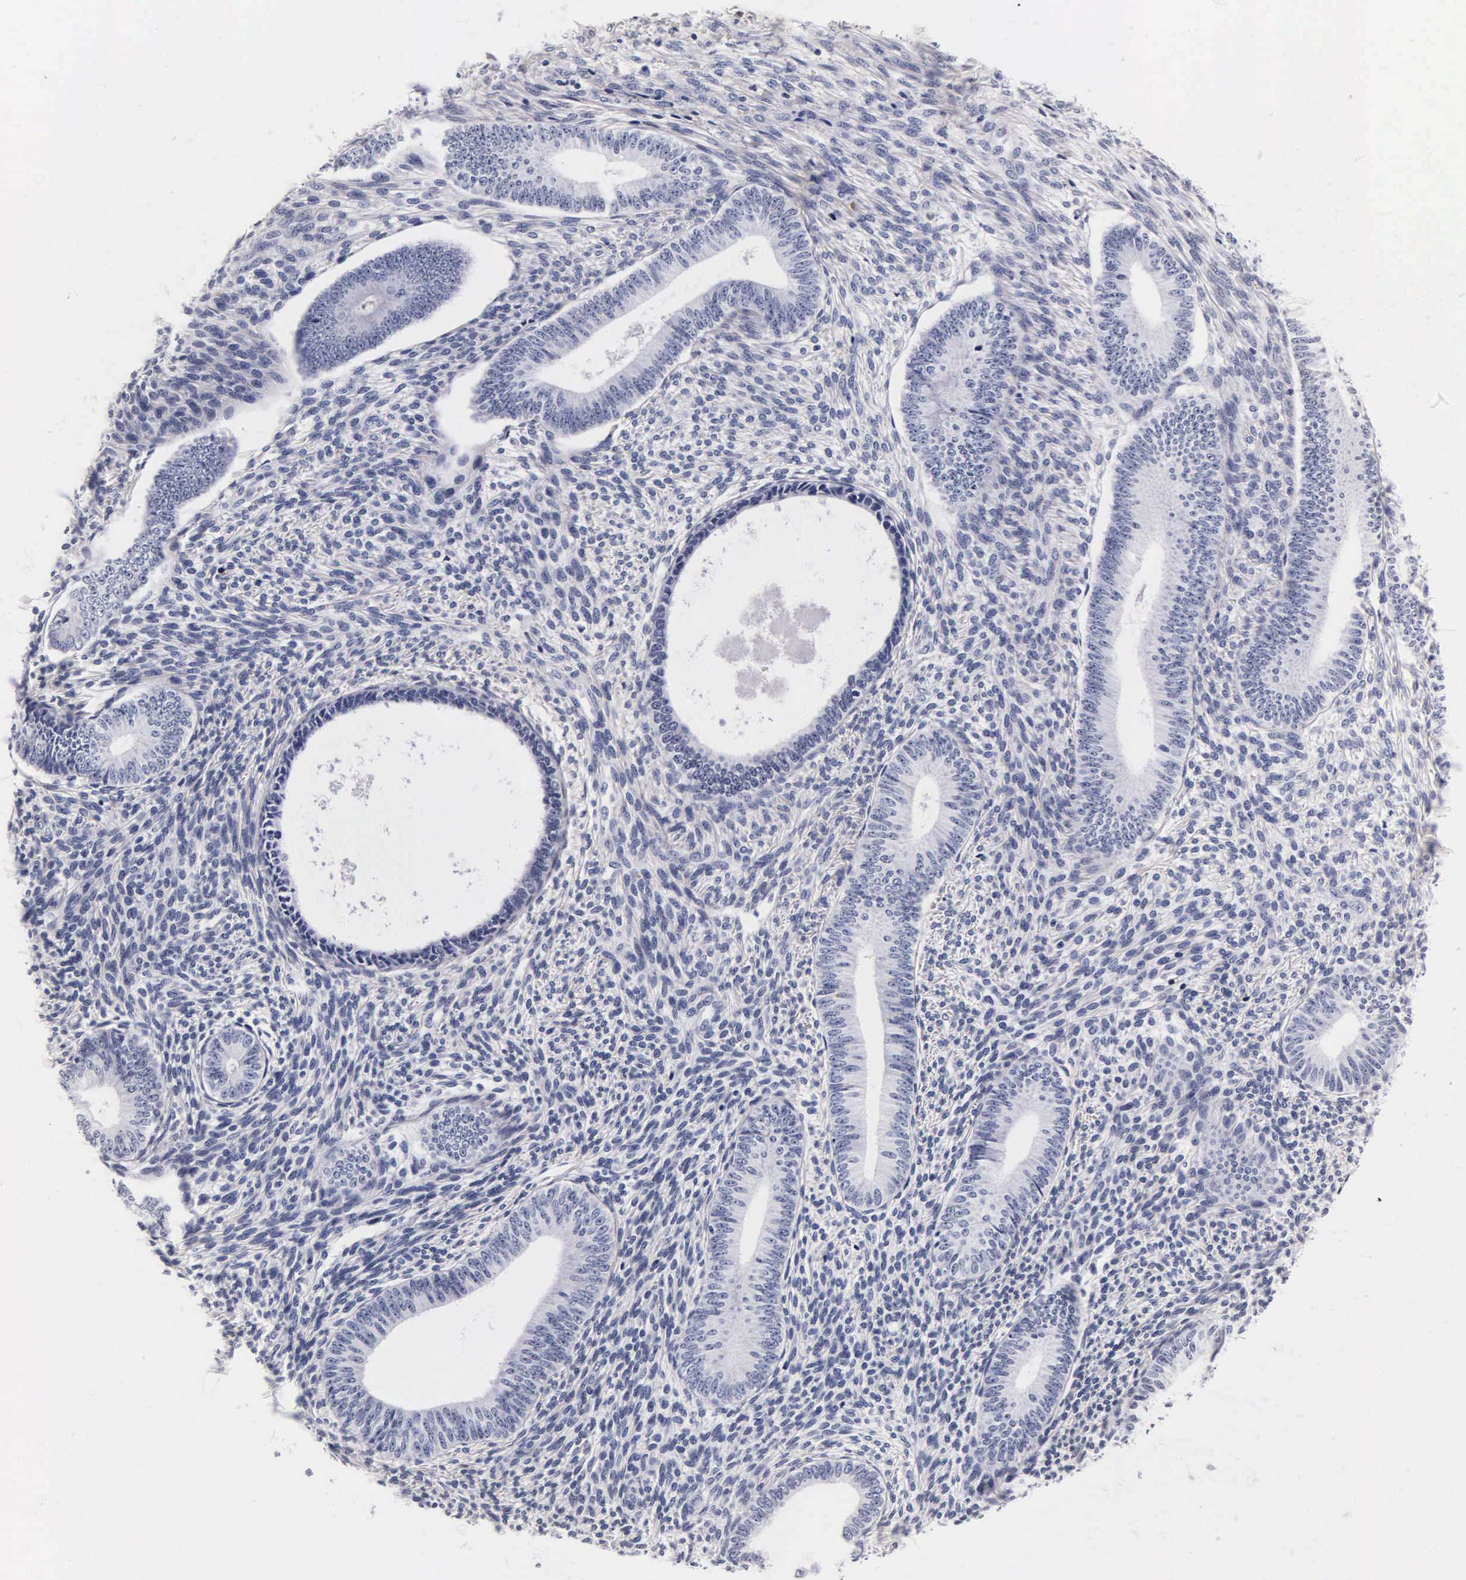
{"staining": {"intensity": "negative", "quantity": "none", "location": "none"}, "tissue": "endometrium", "cell_type": "Cells in endometrial stroma", "image_type": "normal", "snomed": [{"axis": "morphology", "description": "Normal tissue, NOS"}, {"axis": "topography", "description": "Endometrium"}], "caption": "Cells in endometrial stroma are negative for brown protein staining in unremarkable endometrium. (DAB (3,3'-diaminobenzidine) immunohistochemistry visualized using brightfield microscopy, high magnification).", "gene": "CGB3", "patient": {"sex": "female", "age": 82}}